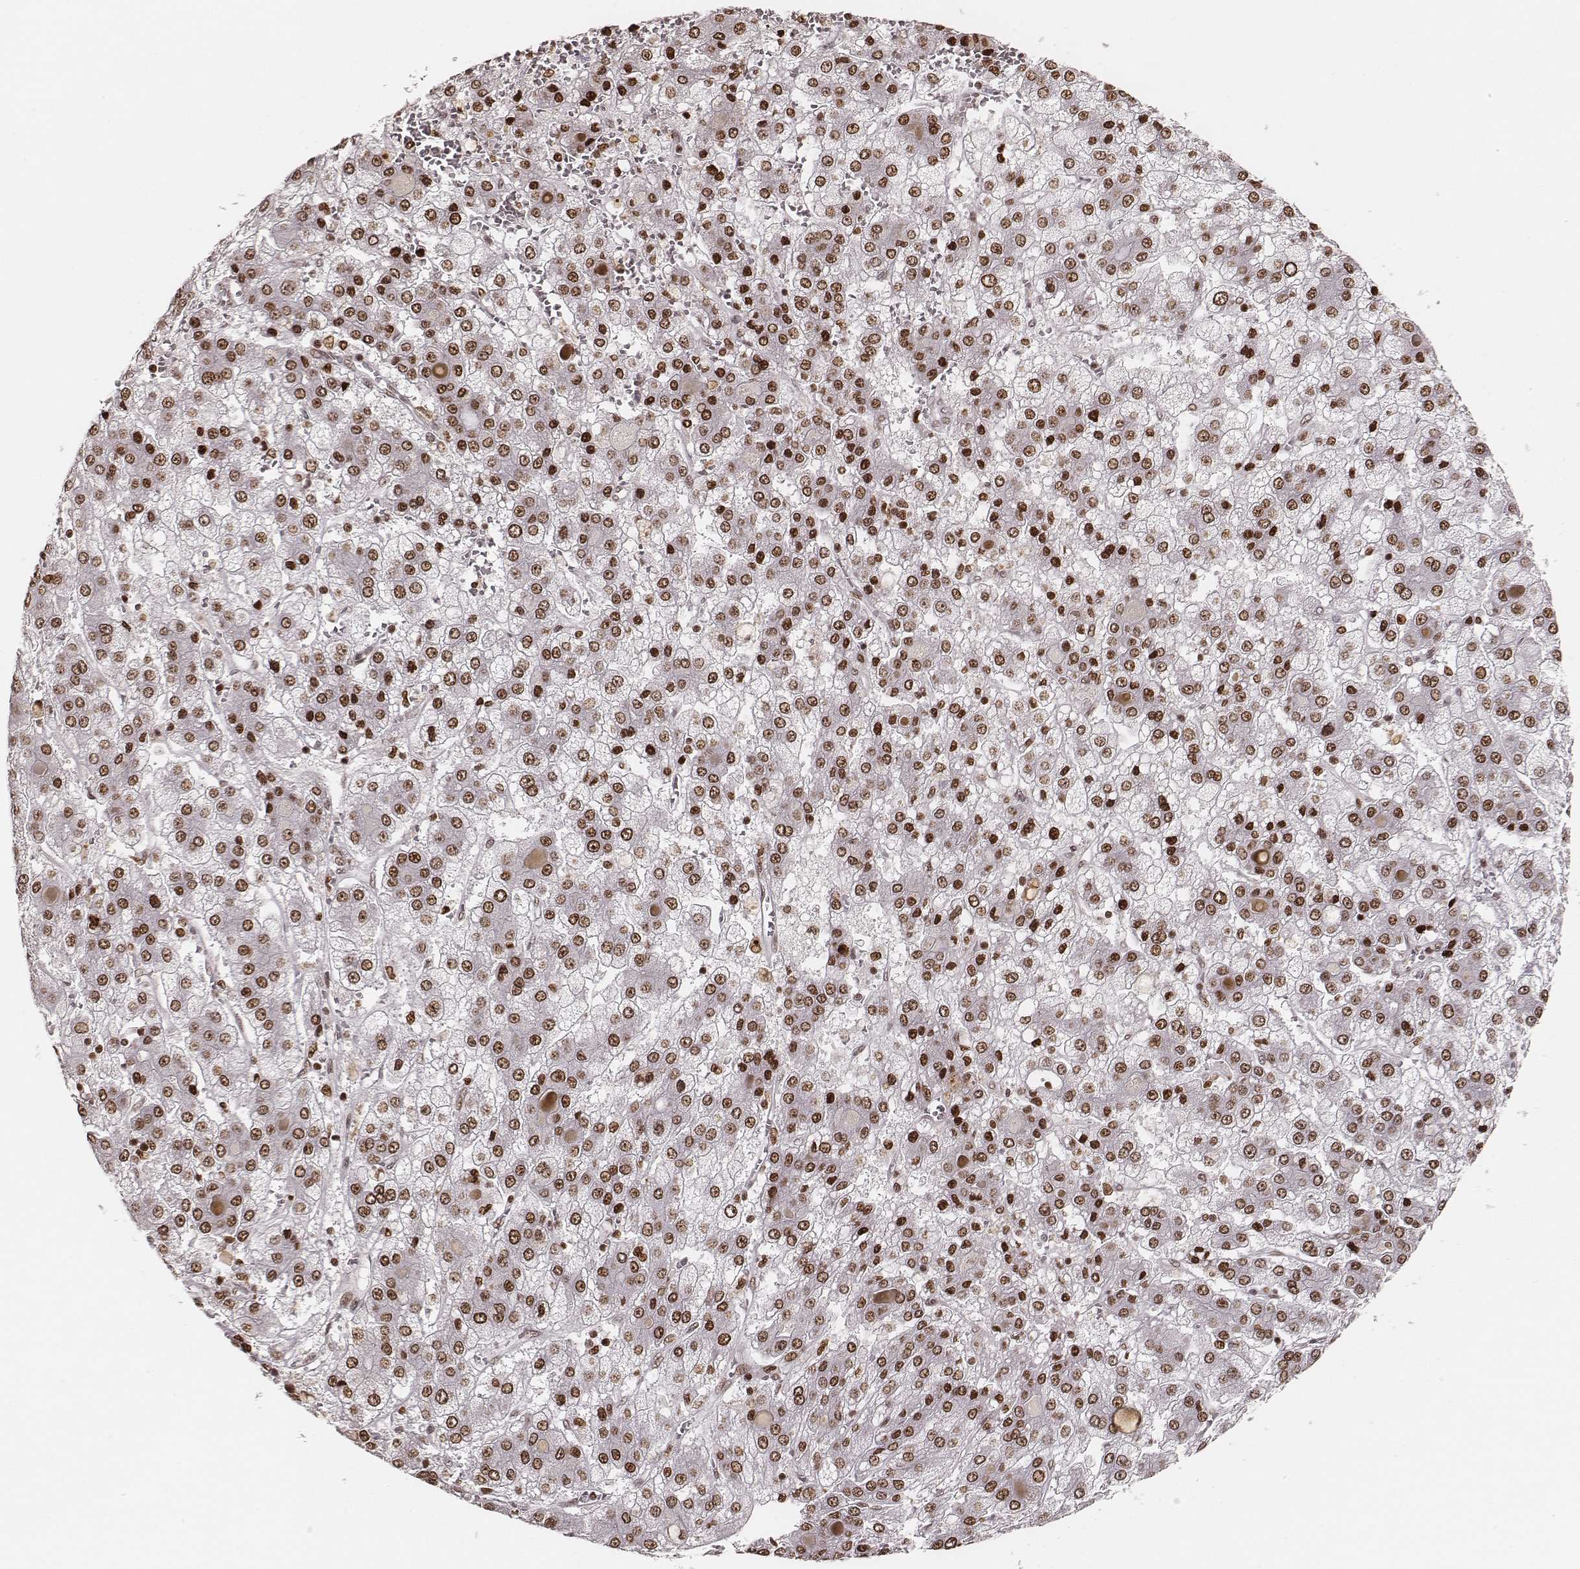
{"staining": {"intensity": "moderate", "quantity": ">75%", "location": "nuclear"}, "tissue": "liver cancer", "cell_type": "Tumor cells", "image_type": "cancer", "snomed": [{"axis": "morphology", "description": "Carcinoma, Hepatocellular, NOS"}, {"axis": "topography", "description": "Liver"}], "caption": "A brown stain labels moderate nuclear staining of a protein in human hepatocellular carcinoma (liver) tumor cells.", "gene": "PARP1", "patient": {"sex": "male", "age": 73}}